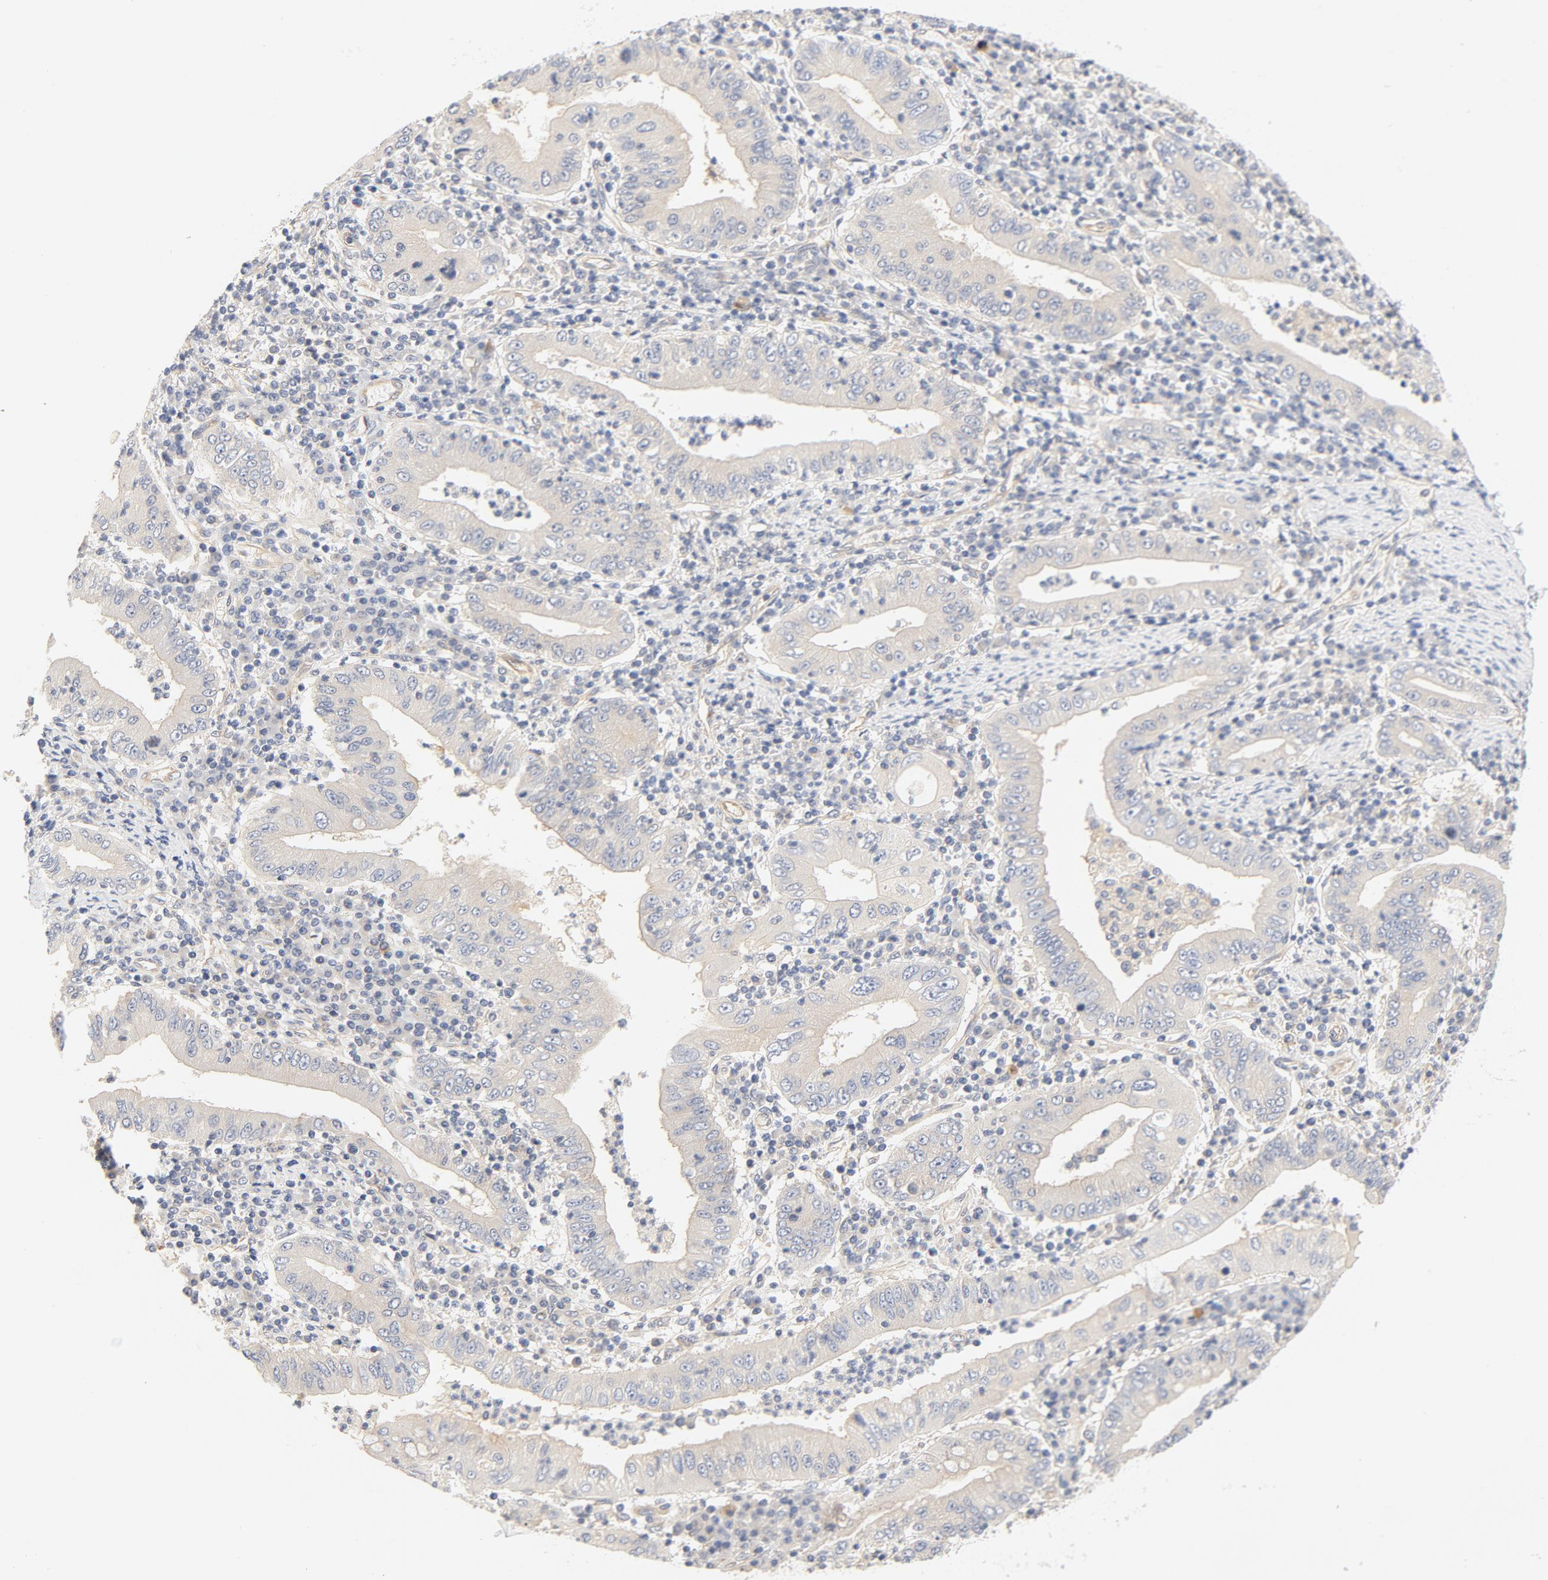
{"staining": {"intensity": "weak", "quantity": ">75%", "location": "cytoplasmic/membranous"}, "tissue": "stomach cancer", "cell_type": "Tumor cells", "image_type": "cancer", "snomed": [{"axis": "morphology", "description": "Normal tissue, NOS"}, {"axis": "morphology", "description": "Adenocarcinoma, NOS"}, {"axis": "topography", "description": "Esophagus"}, {"axis": "topography", "description": "Stomach, upper"}, {"axis": "topography", "description": "Peripheral nerve tissue"}], "caption": "High-power microscopy captured an IHC micrograph of stomach cancer (adenocarcinoma), revealing weak cytoplasmic/membranous staining in about >75% of tumor cells.", "gene": "DYNC1H1", "patient": {"sex": "male", "age": 62}}